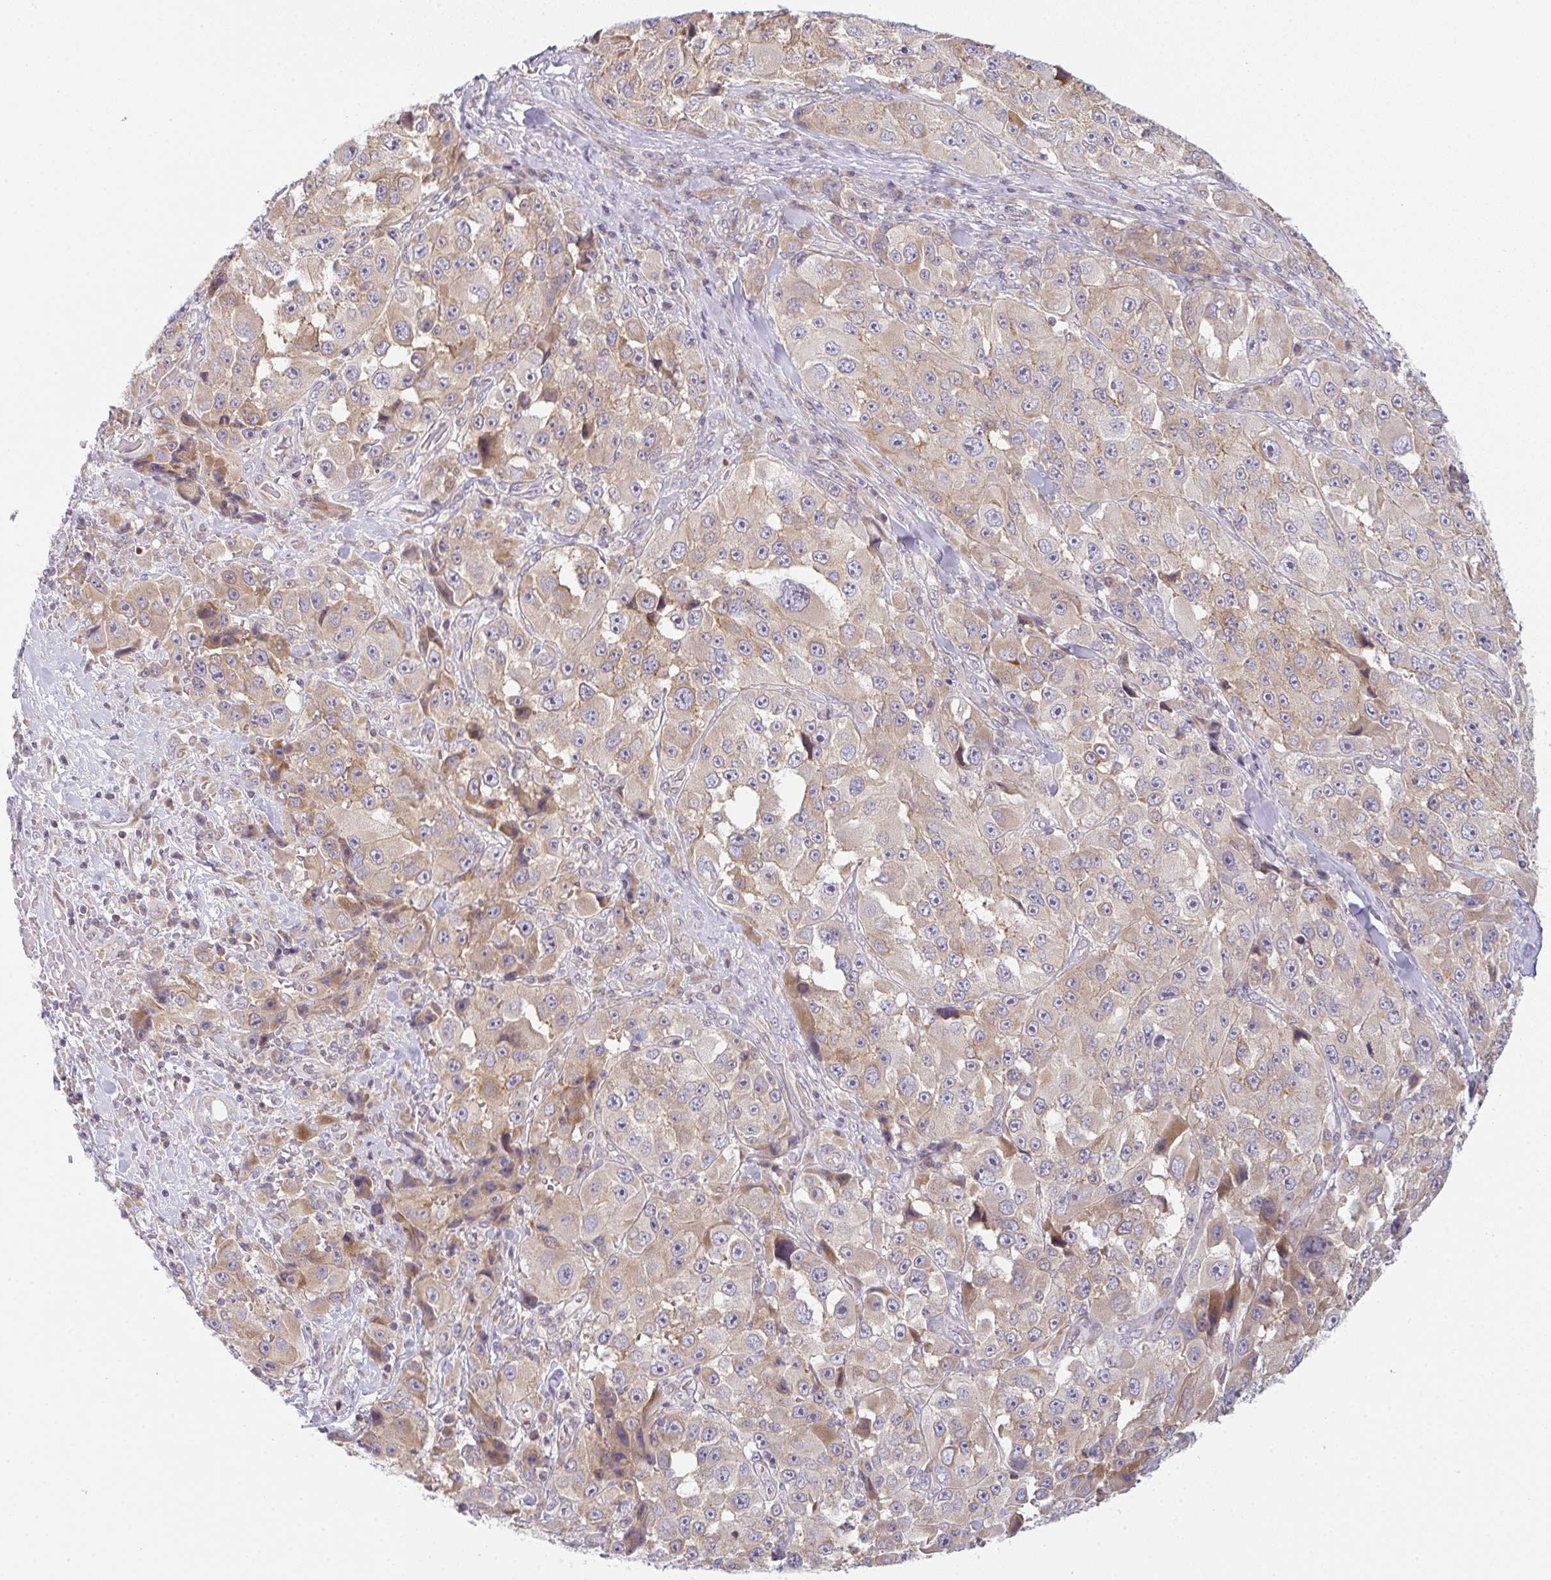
{"staining": {"intensity": "weak", "quantity": ">75%", "location": "cytoplasmic/membranous"}, "tissue": "melanoma", "cell_type": "Tumor cells", "image_type": "cancer", "snomed": [{"axis": "morphology", "description": "Malignant melanoma, Metastatic site"}, {"axis": "topography", "description": "Lymph node"}], "caption": "Human melanoma stained for a protein (brown) exhibits weak cytoplasmic/membranous positive positivity in approximately >75% of tumor cells.", "gene": "TMEM237", "patient": {"sex": "male", "age": 62}}